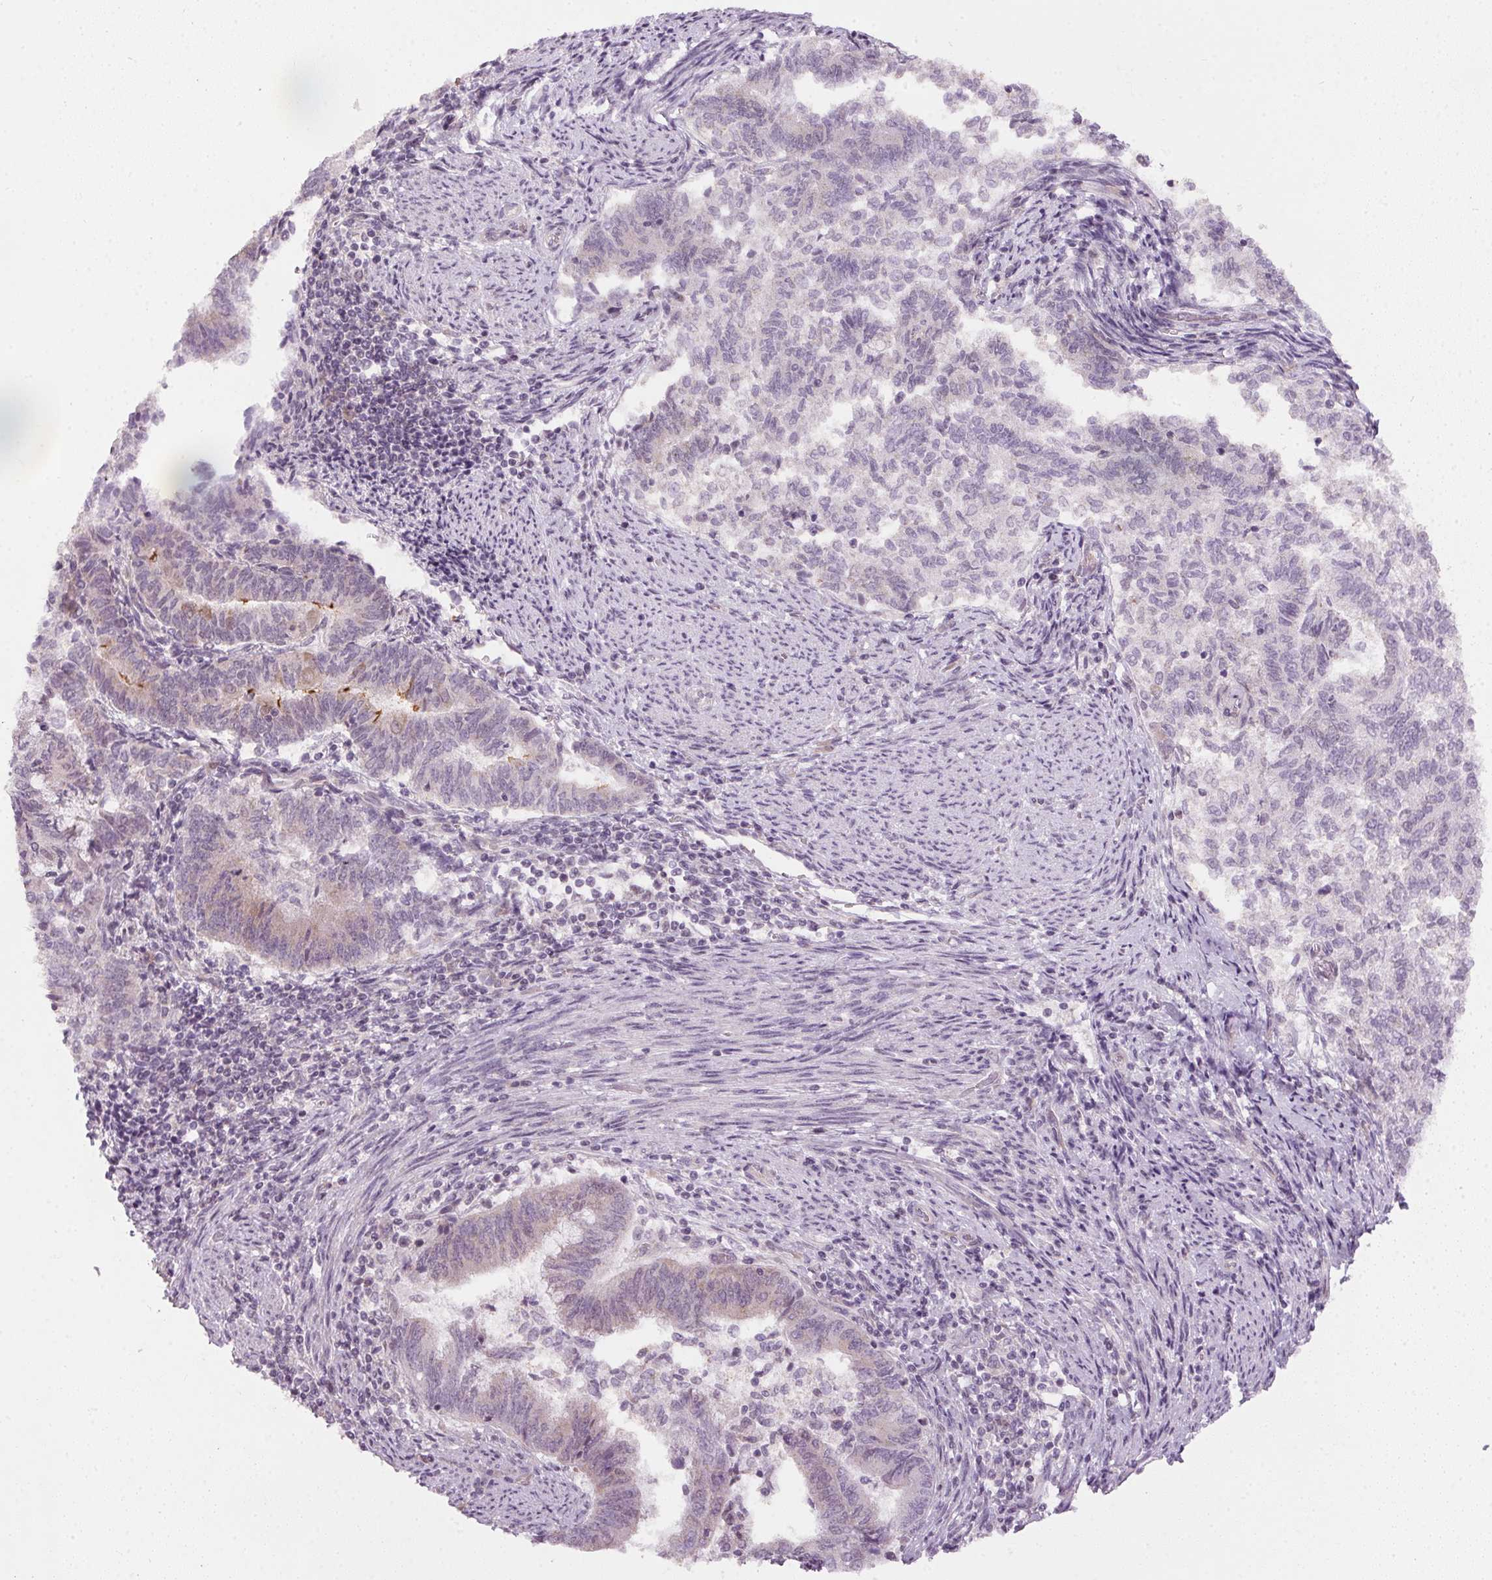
{"staining": {"intensity": "negative", "quantity": "none", "location": "none"}, "tissue": "endometrial cancer", "cell_type": "Tumor cells", "image_type": "cancer", "snomed": [{"axis": "morphology", "description": "Adenocarcinoma, NOS"}, {"axis": "topography", "description": "Endometrium"}], "caption": "Adenocarcinoma (endometrial) was stained to show a protein in brown. There is no significant positivity in tumor cells. The staining was performed using DAB to visualize the protein expression in brown, while the nuclei were stained in blue with hematoxylin (Magnification: 20x).", "gene": "SPACA9", "patient": {"sex": "female", "age": 65}}